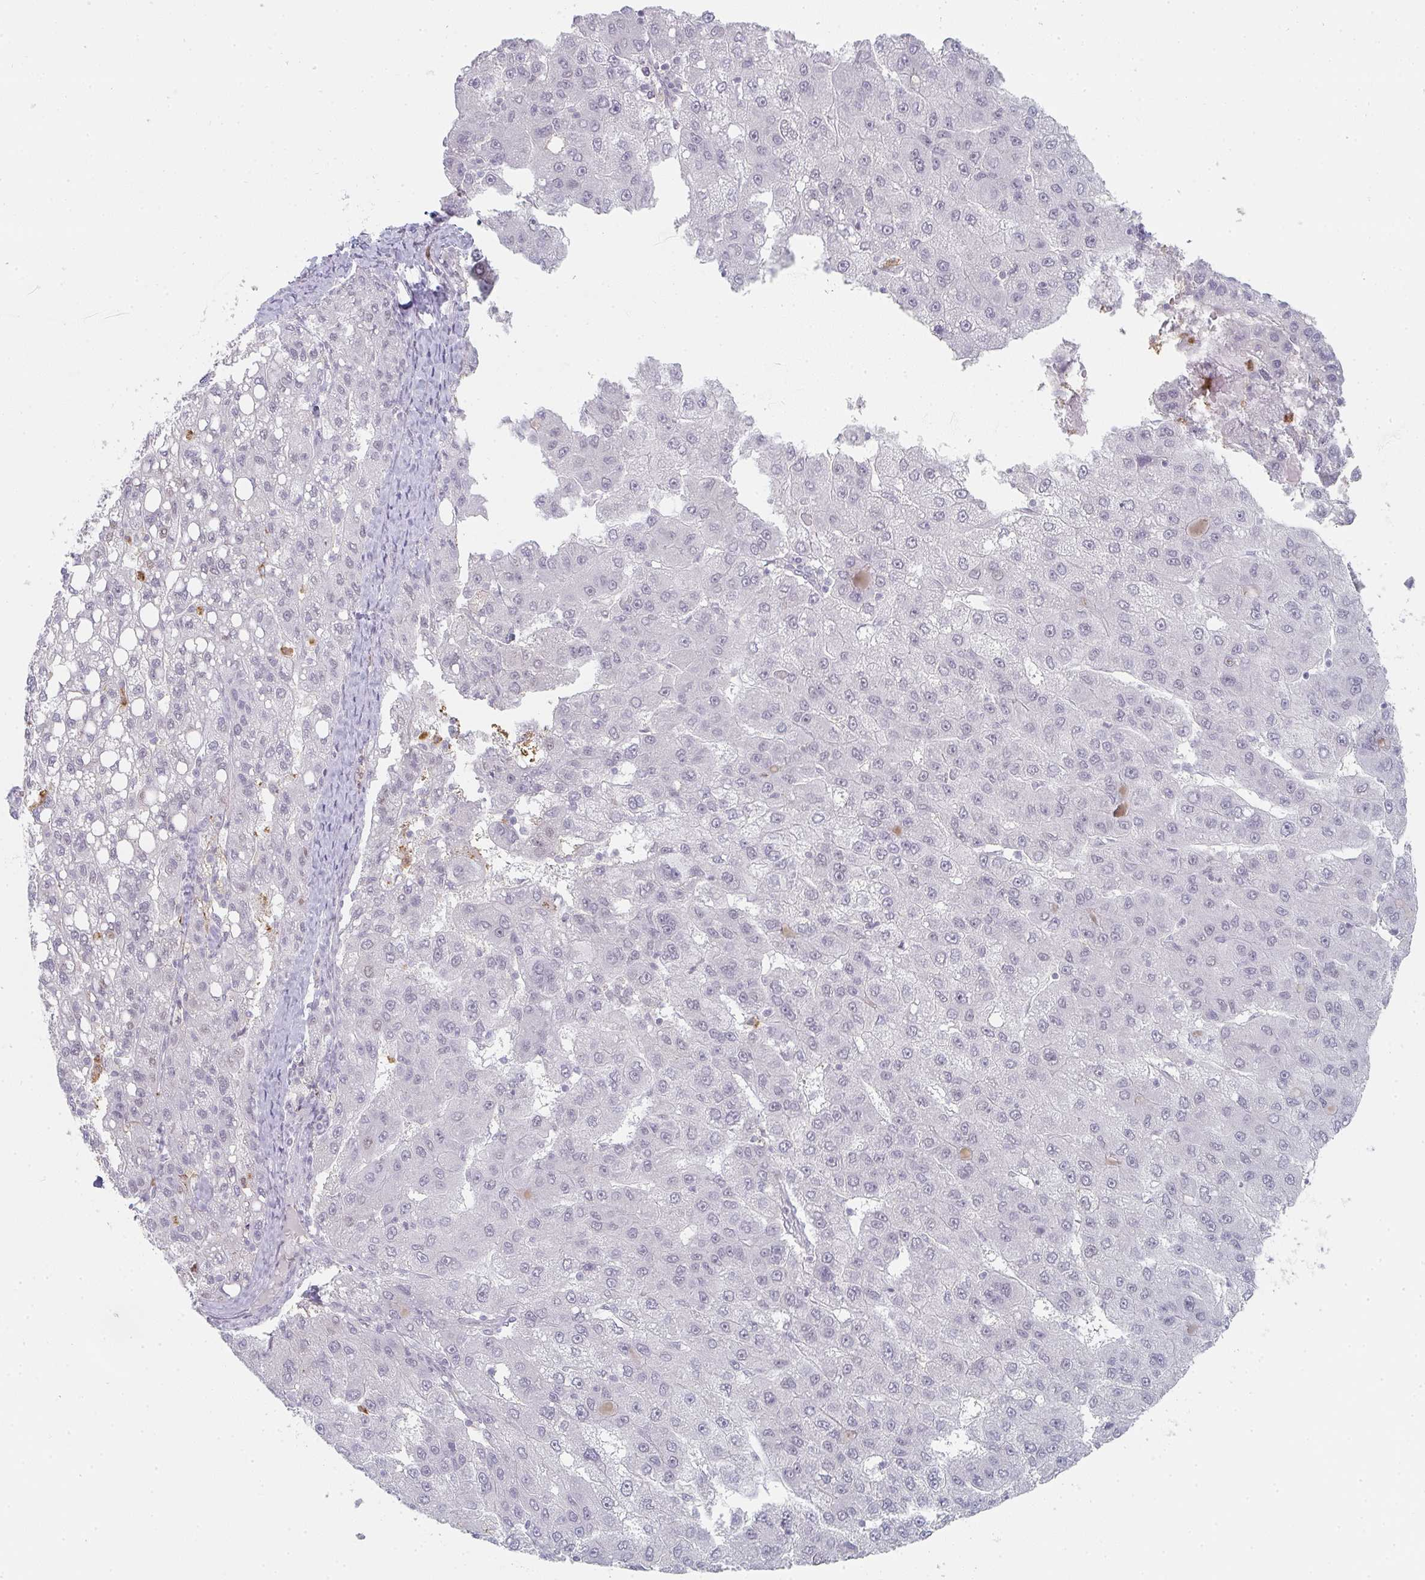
{"staining": {"intensity": "negative", "quantity": "none", "location": "none"}, "tissue": "liver cancer", "cell_type": "Tumor cells", "image_type": "cancer", "snomed": [{"axis": "morphology", "description": "Carcinoma, Hepatocellular, NOS"}, {"axis": "topography", "description": "Liver"}], "caption": "This is a photomicrograph of immunohistochemistry (IHC) staining of liver cancer (hepatocellular carcinoma), which shows no staining in tumor cells.", "gene": "LIN54", "patient": {"sex": "female", "age": 82}}